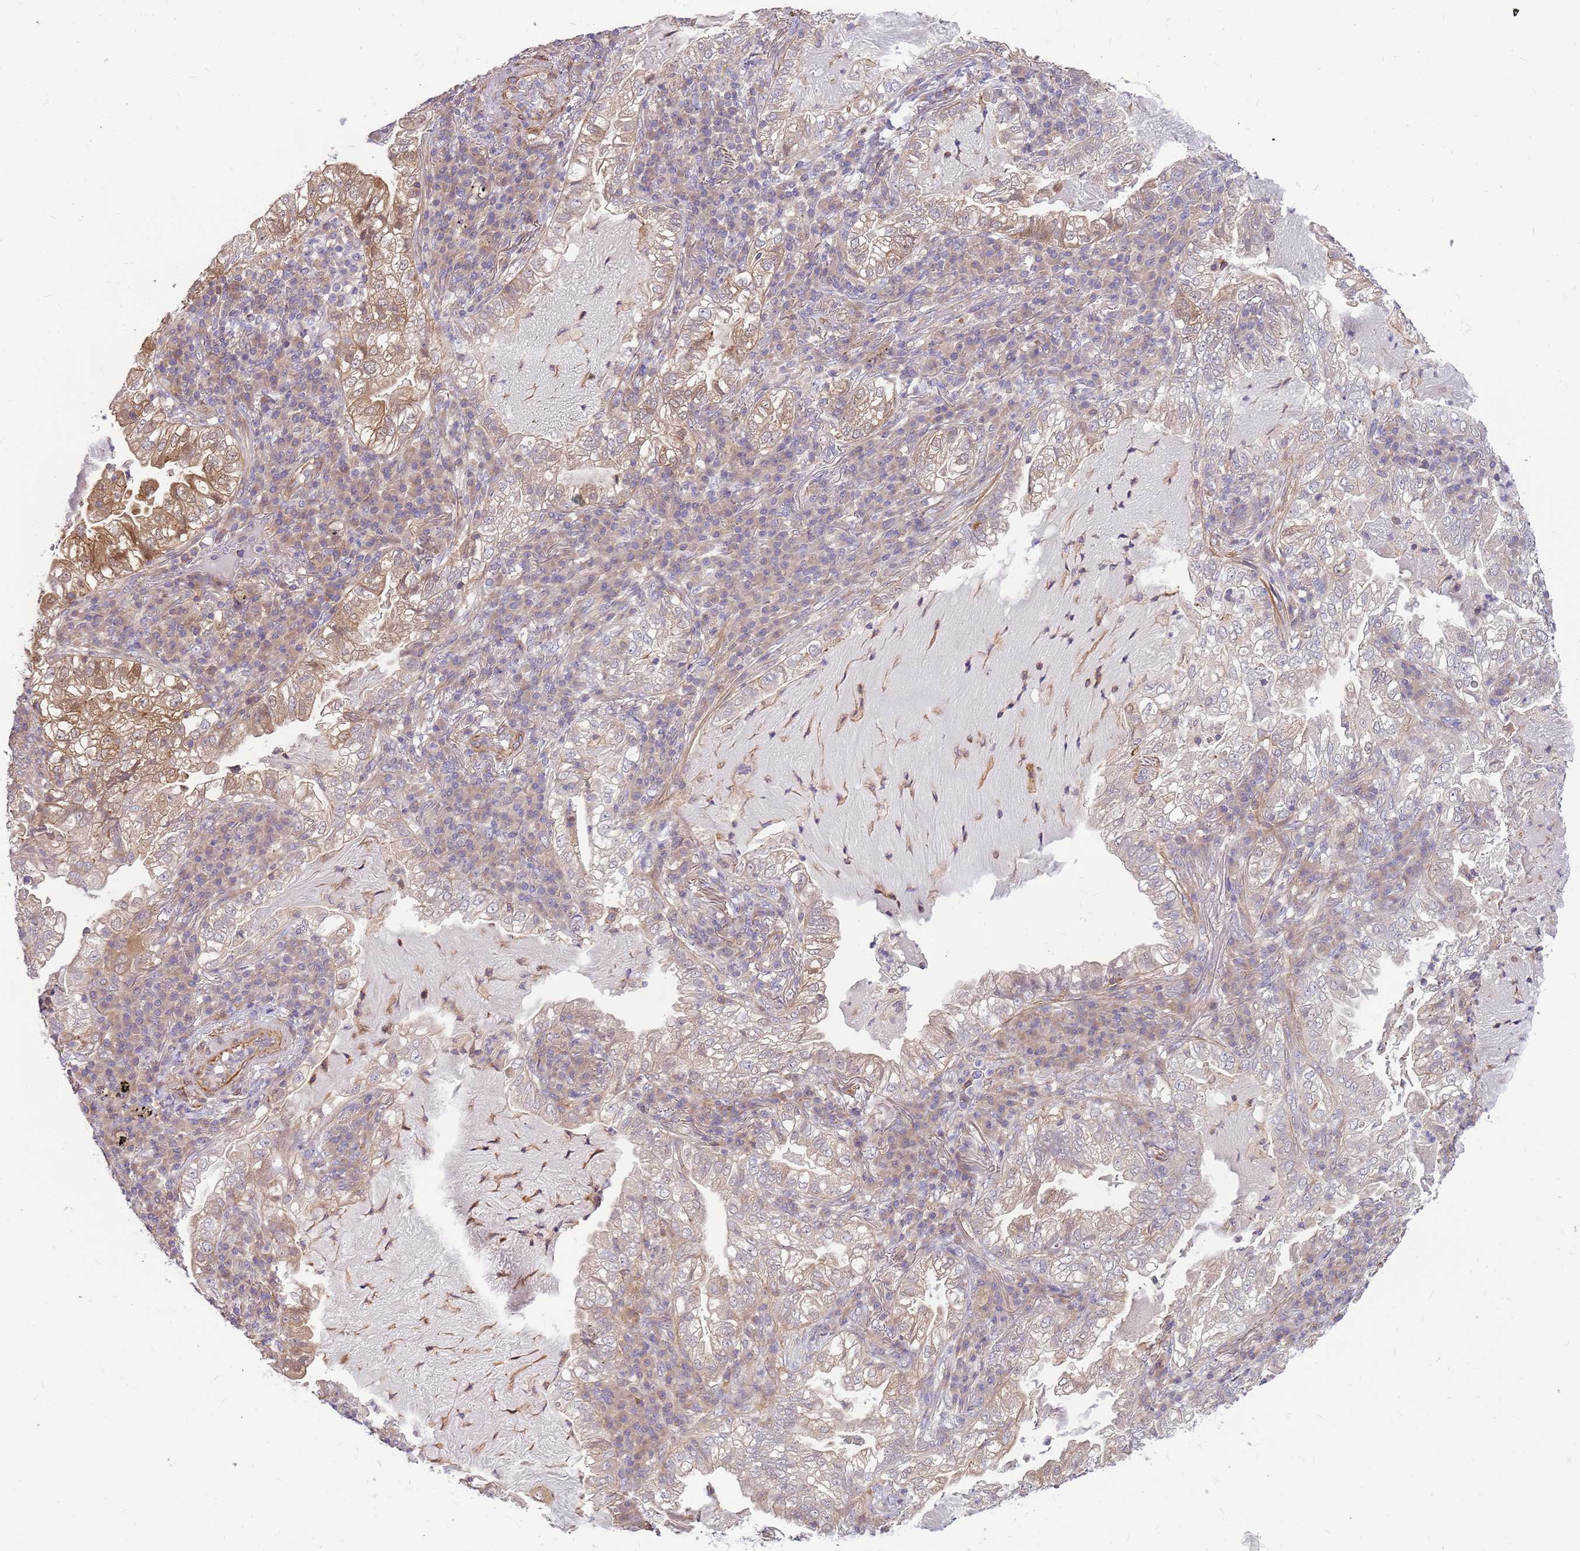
{"staining": {"intensity": "moderate", "quantity": "25%-75%", "location": "cytoplasmic/membranous"}, "tissue": "lung cancer", "cell_type": "Tumor cells", "image_type": "cancer", "snomed": [{"axis": "morphology", "description": "Adenocarcinoma, NOS"}, {"axis": "topography", "description": "Lung"}], "caption": "Moderate cytoplasmic/membranous staining for a protein is present in approximately 25%-75% of tumor cells of adenocarcinoma (lung) using immunohistochemistry.", "gene": "MVD", "patient": {"sex": "female", "age": 73}}